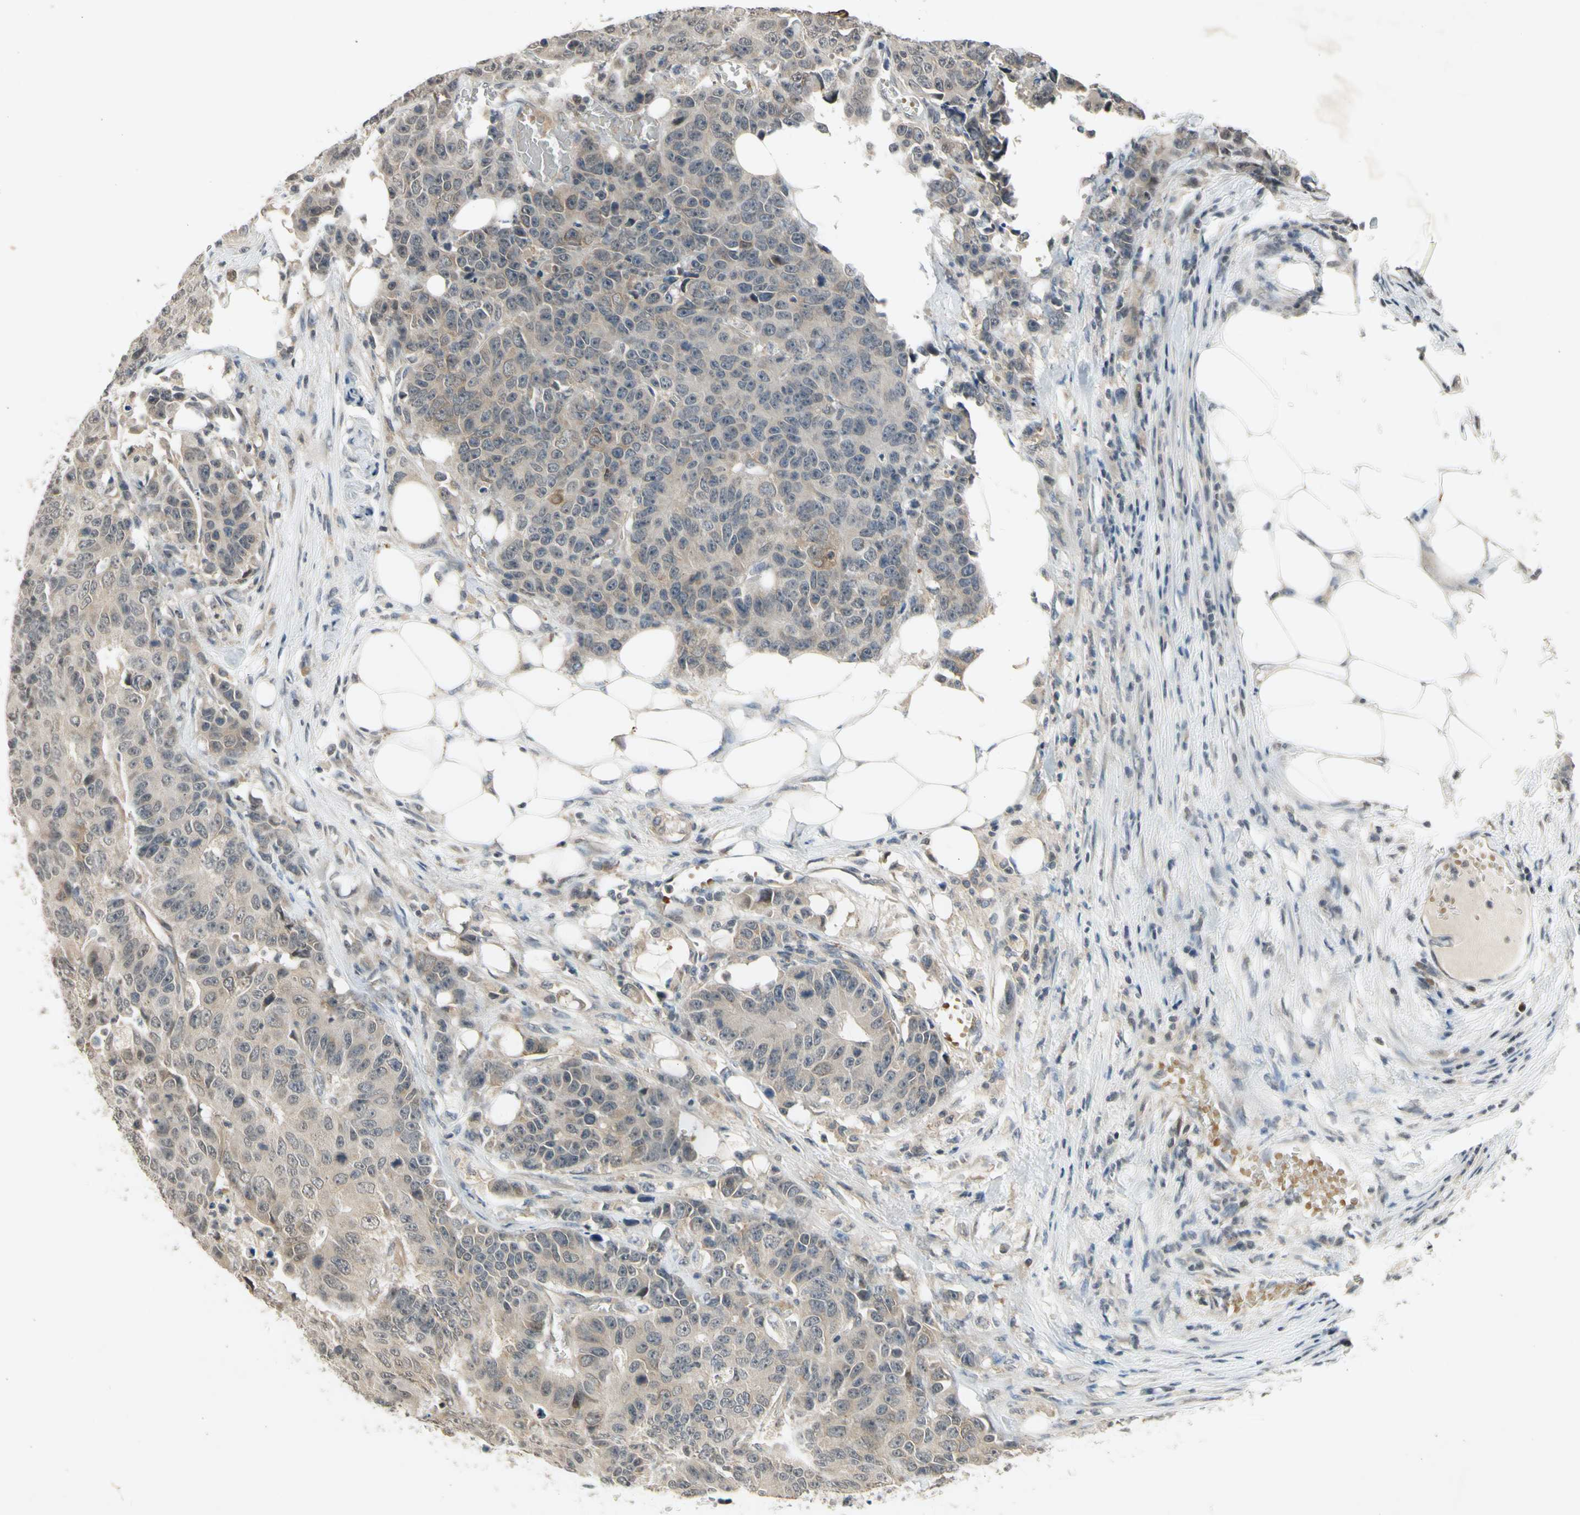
{"staining": {"intensity": "weak", "quantity": "25%-75%", "location": "cytoplasmic/membranous"}, "tissue": "colorectal cancer", "cell_type": "Tumor cells", "image_type": "cancer", "snomed": [{"axis": "morphology", "description": "Adenocarcinoma, NOS"}, {"axis": "topography", "description": "Colon"}], "caption": "Brown immunohistochemical staining in colorectal cancer (adenocarcinoma) displays weak cytoplasmic/membranous expression in approximately 25%-75% of tumor cells.", "gene": "EFNB2", "patient": {"sex": "female", "age": 86}}